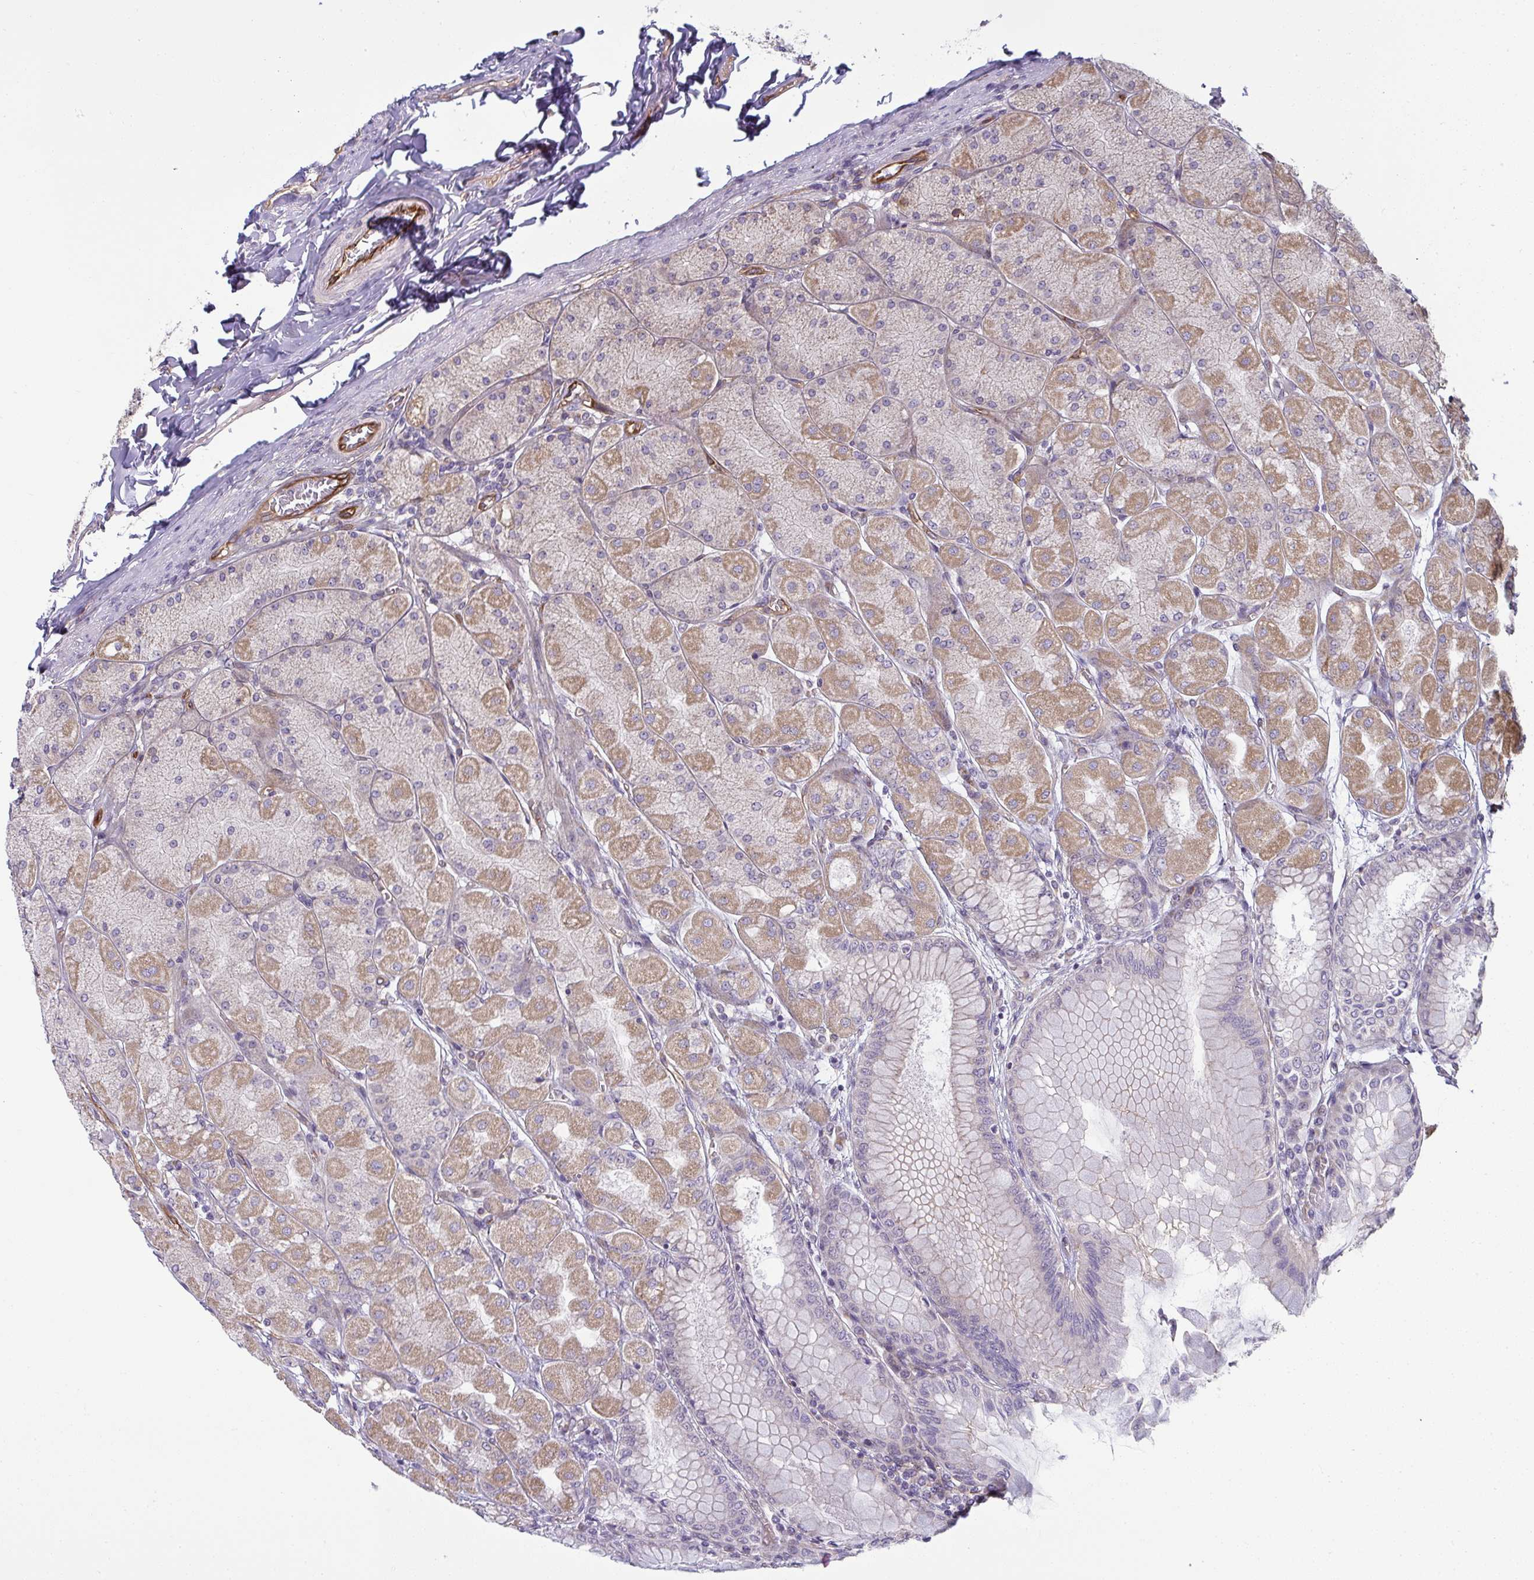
{"staining": {"intensity": "moderate", "quantity": "25%-75%", "location": "cytoplasmic/membranous"}, "tissue": "stomach", "cell_type": "Glandular cells", "image_type": "normal", "snomed": [{"axis": "morphology", "description": "Normal tissue, NOS"}, {"axis": "topography", "description": "Stomach, upper"}], "caption": "Protein staining displays moderate cytoplasmic/membranous positivity in about 25%-75% of glandular cells in benign stomach.", "gene": "IFIT3", "patient": {"sex": "female", "age": 56}}